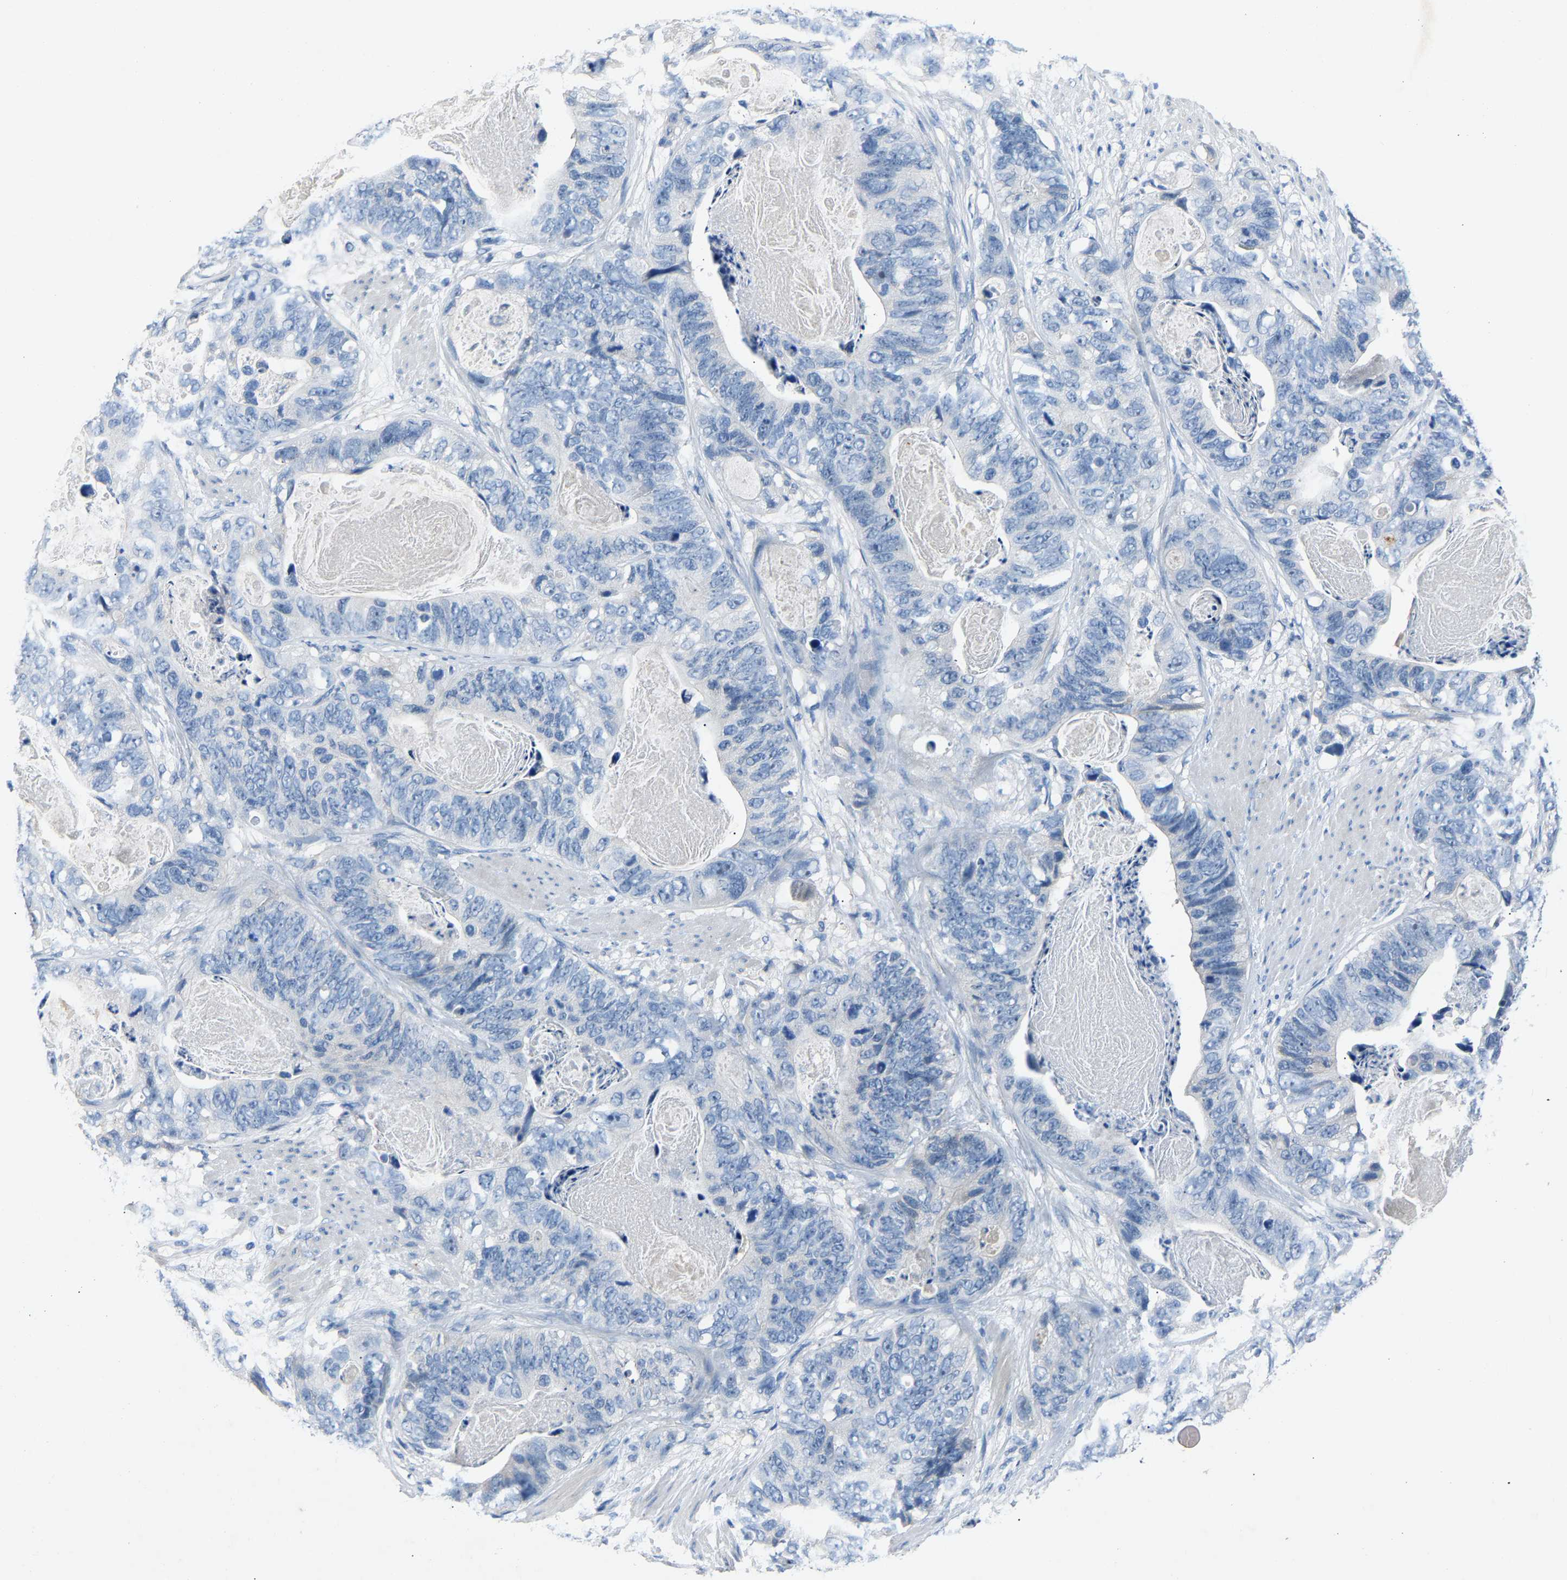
{"staining": {"intensity": "negative", "quantity": "none", "location": "none"}, "tissue": "stomach cancer", "cell_type": "Tumor cells", "image_type": "cancer", "snomed": [{"axis": "morphology", "description": "Adenocarcinoma, NOS"}, {"axis": "topography", "description": "Stomach"}], "caption": "DAB (3,3'-diaminobenzidine) immunohistochemical staining of stomach cancer shows no significant expression in tumor cells.", "gene": "DNAAF5", "patient": {"sex": "female", "age": 89}}